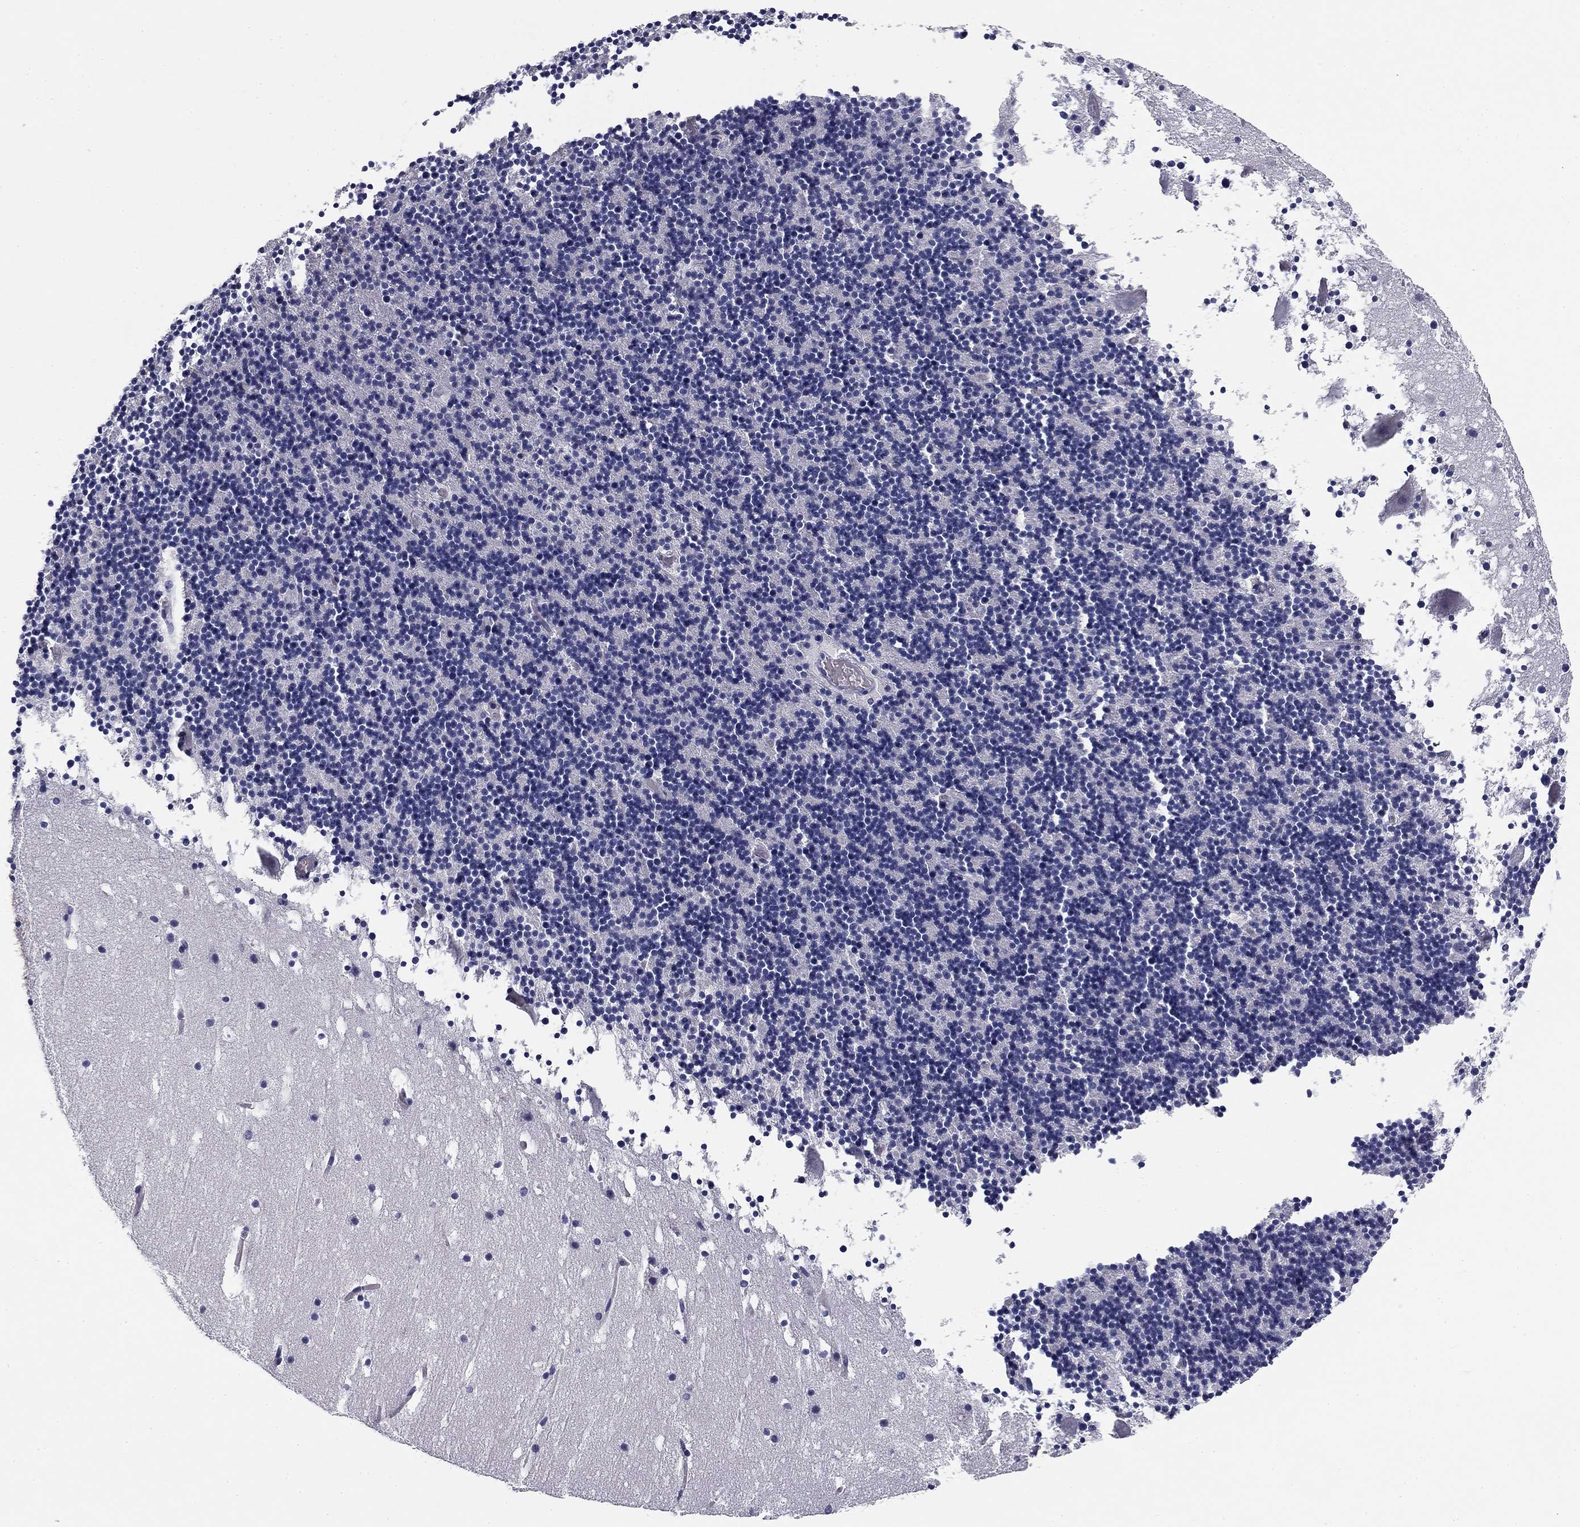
{"staining": {"intensity": "negative", "quantity": "none", "location": "none"}, "tissue": "cerebellum", "cell_type": "Cells in granular layer", "image_type": "normal", "snomed": [{"axis": "morphology", "description": "Normal tissue, NOS"}, {"axis": "topography", "description": "Cerebellum"}], "caption": "Cells in granular layer are negative for protein expression in normal human cerebellum. (DAB immunohistochemistry (IHC) visualized using brightfield microscopy, high magnification).", "gene": "SLC2A9", "patient": {"sex": "male", "age": 37}}